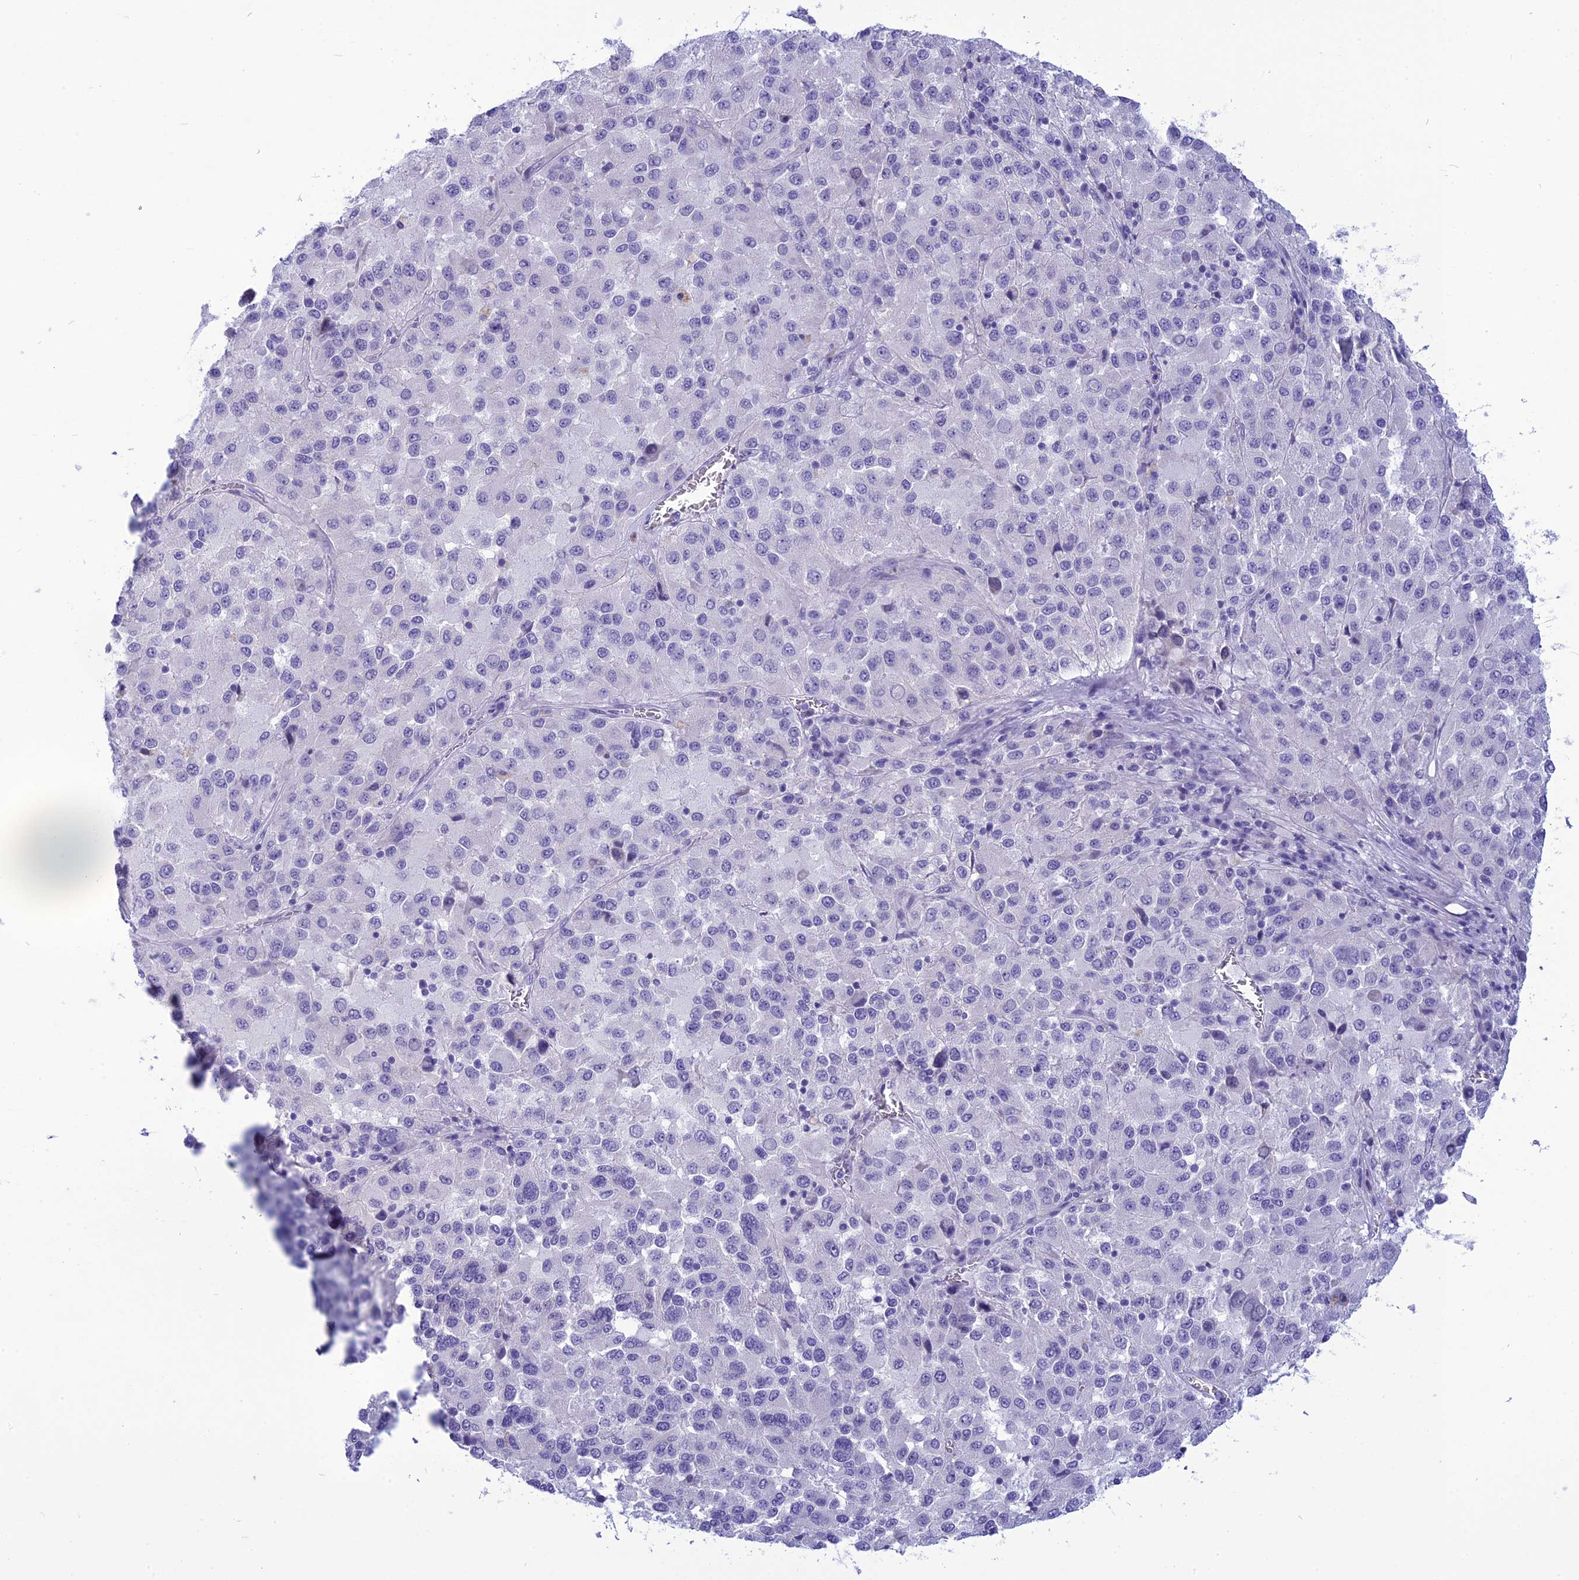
{"staining": {"intensity": "negative", "quantity": "none", "location": "none"}, "tissue": "melanoma", "cell_type": "Tumor cells", "image_type": "cancer", "snomed": [{"axis": "morphology", "description": "Malignant melanoma, Metastatic site"}, {"axis": "topography", "description": "Lung"}], "caption": "Histopathology image shows no significant protein positivity in tumor cells of melanoma.", "gene": "BBS2", "patient": {"sex": "male", "age": 64}}